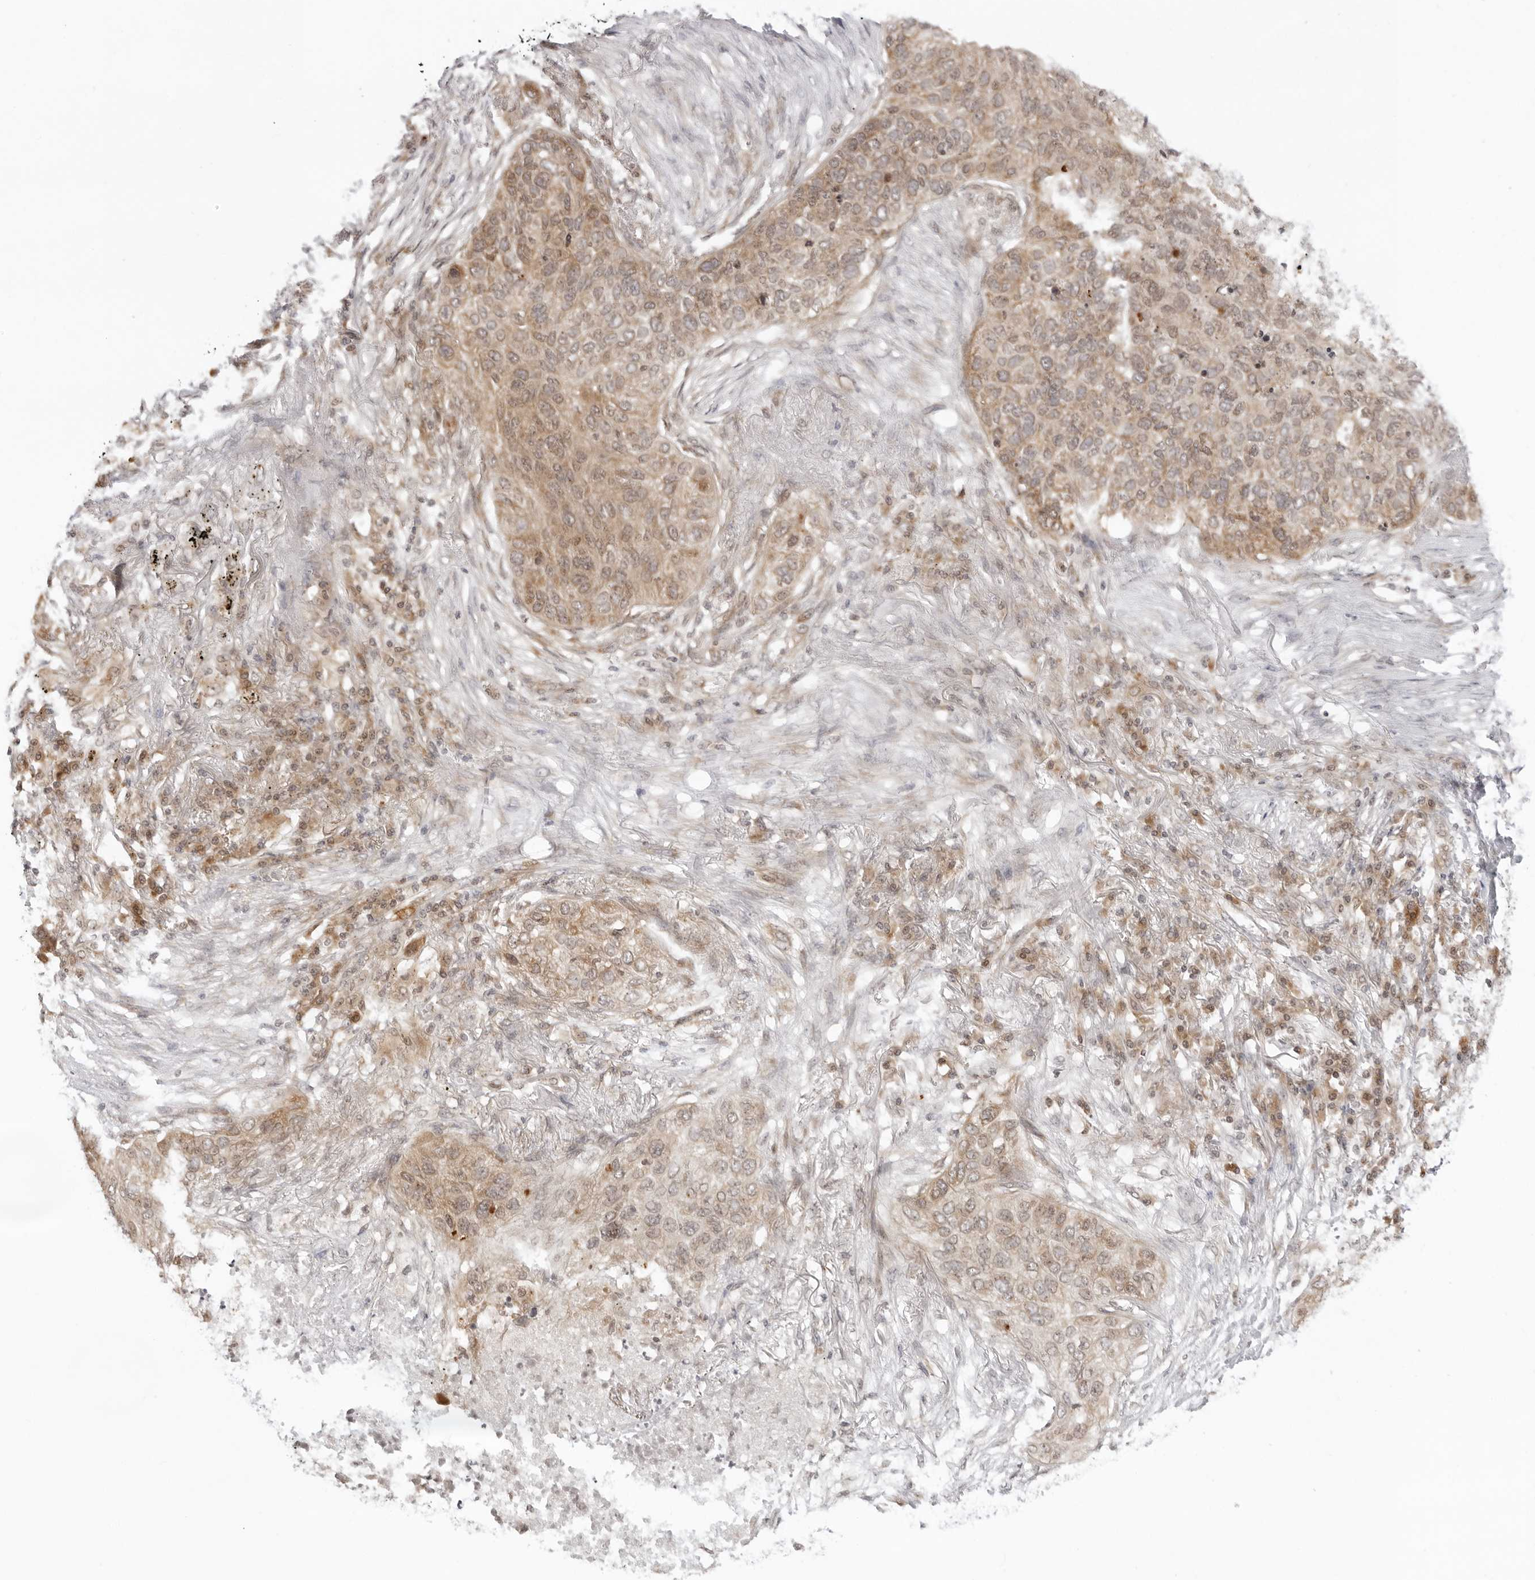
{"staining": {"intensity": "moderate", "quantity": ">75%", "location": "cytoplasmic/membranous"}, "tissue": "lung cancer", "cell_type": "Tumor cells", "image_type": "cancer", "snomed": [{"axis": "morphology", "description": "Squamous cell carcinoma, NOS"}, {"axis": "topography", "description": "Lung"}], "caption": "Protein expression analysis of lung cancer (squamous cell carcinoma) displays moderate cytoplasmic/membranous staining in approximately >75% of tumor cells.", "gene": "PRRC2C", "patient": {"sex": "female", "age": 63}}